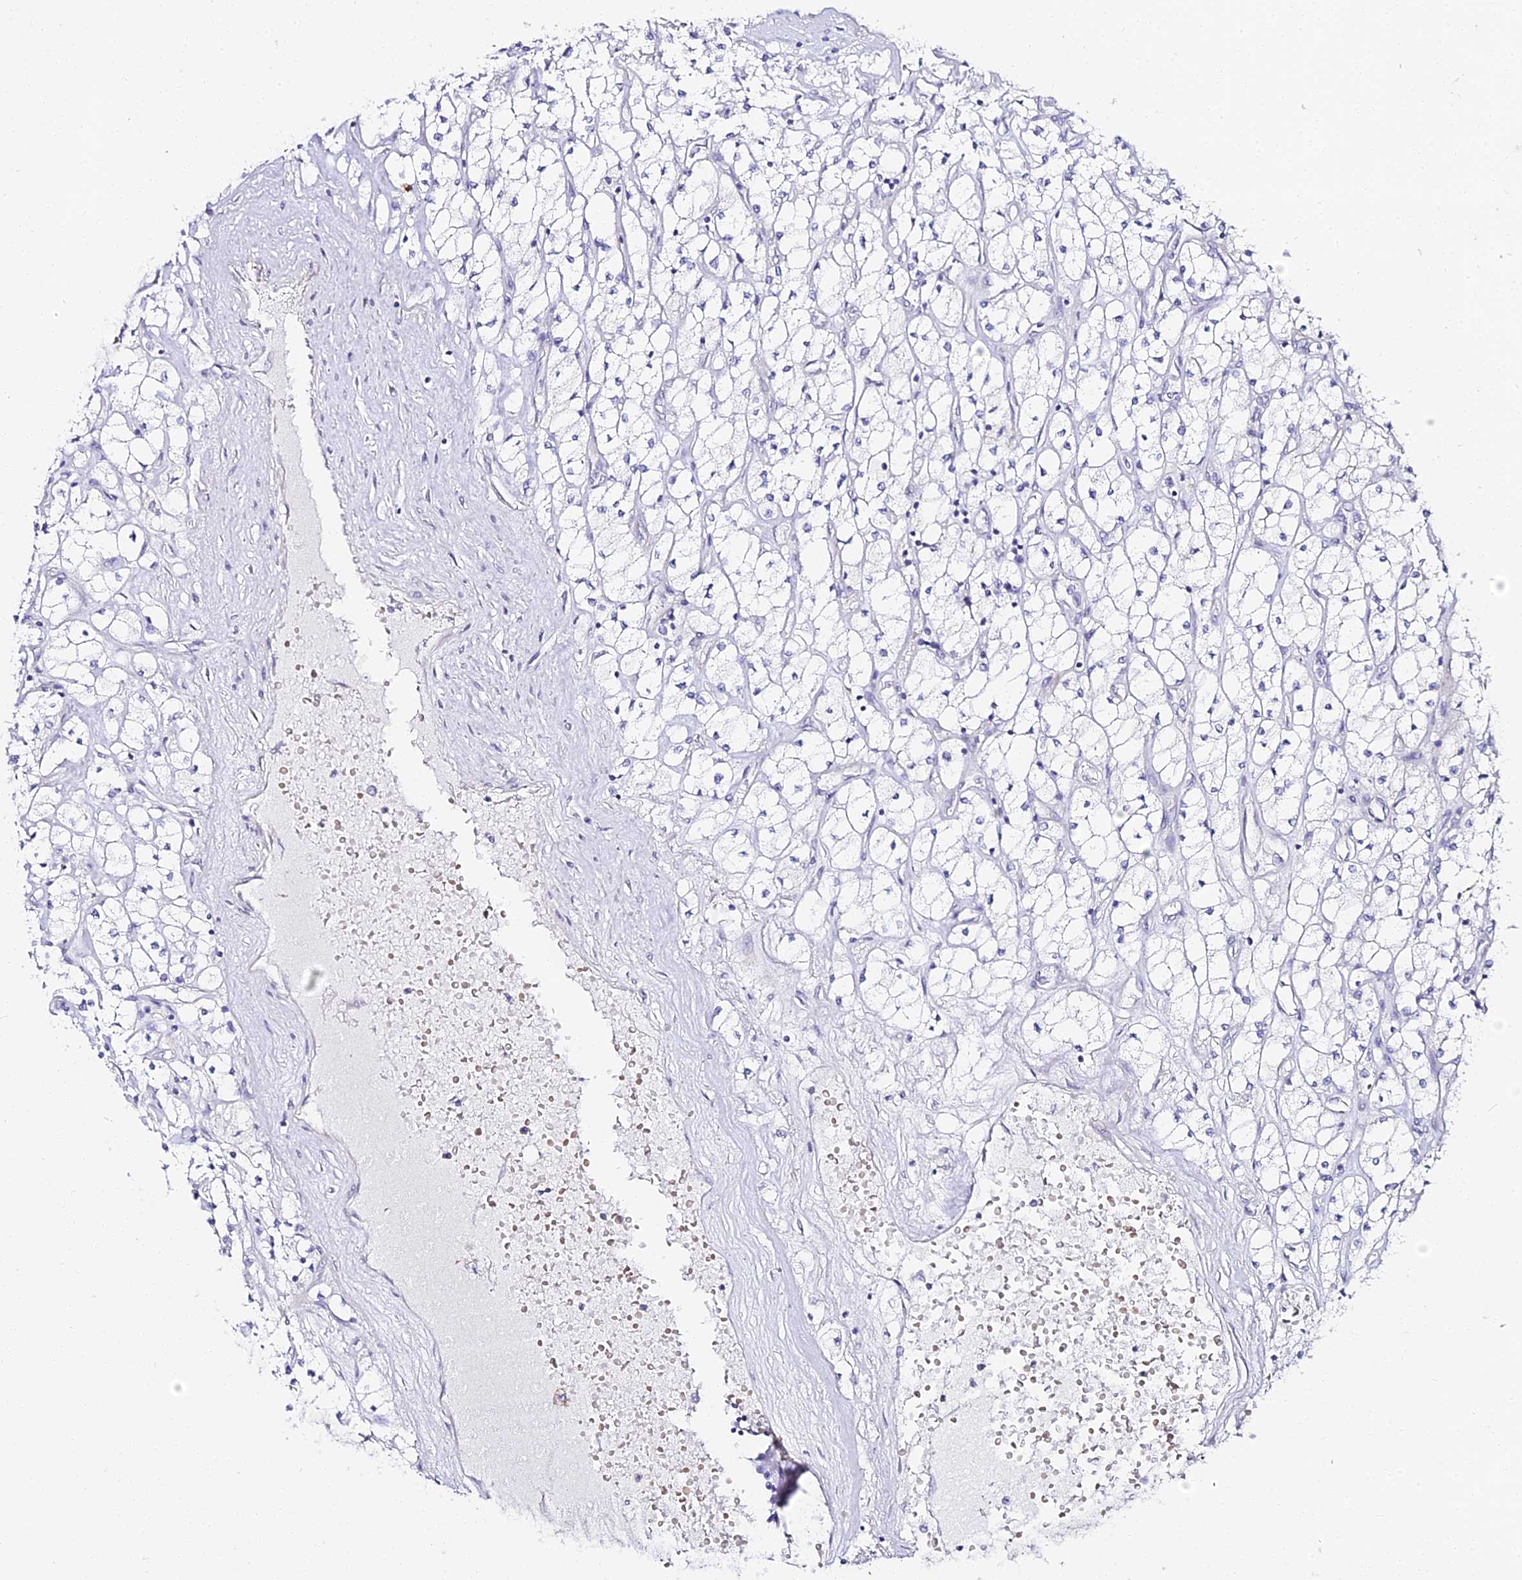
{"staining": {"intensity": "negative", "quantity": "none", "location": "none"}, "tissue": "renal cancer", "cell_type": "Tumor cells", "image_type": "cancer", "snomed": [{"axis": "morphology", "description": "Adenocarcinoma, NOS"}, {"axis": "topography", "description": "Kidney"}], "caption": "This is a histopathology image of IHC staining of renal cancer (adenocarcinoma), which shows no expression in tumor cells.", "gene": "ALPG", "patient": {"sex": "male", "age": 80}}